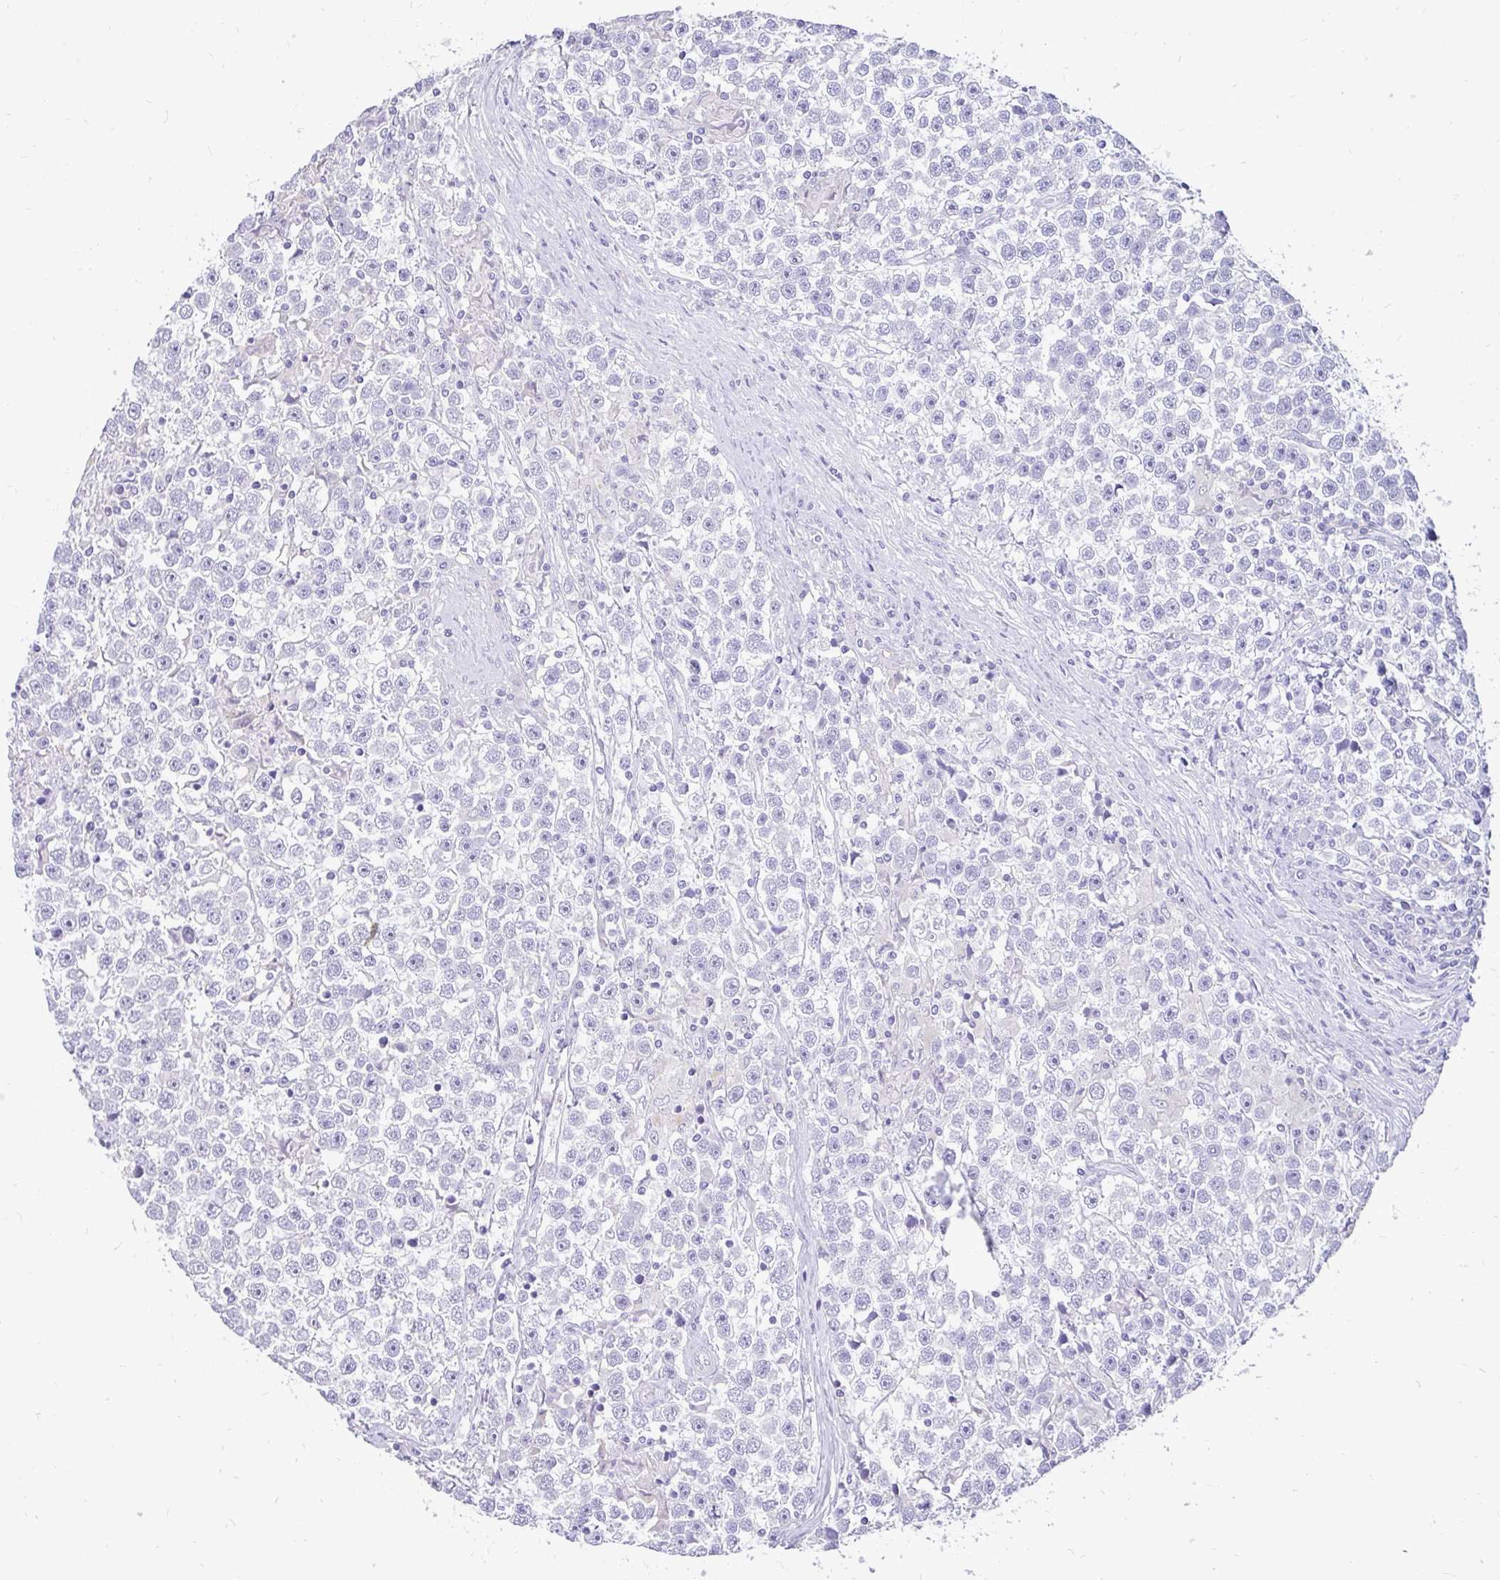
{"staining": {"intensity": "negative", "quantity": "none", "location": "none"}, "tissue": "testis cancer", "cell_type": "Tumor cells", "image_type": "cancer", "snomed": [{"axis": "morphology", "description": "Seminoma, NOS"}, {"axis": "topography", "description": "Testis"}], "caption": "The image exhibits no significant staining in tumor cells of testis cancer.", "gene": "INTS5", "patient": {"sex": "male", "age": 31}}